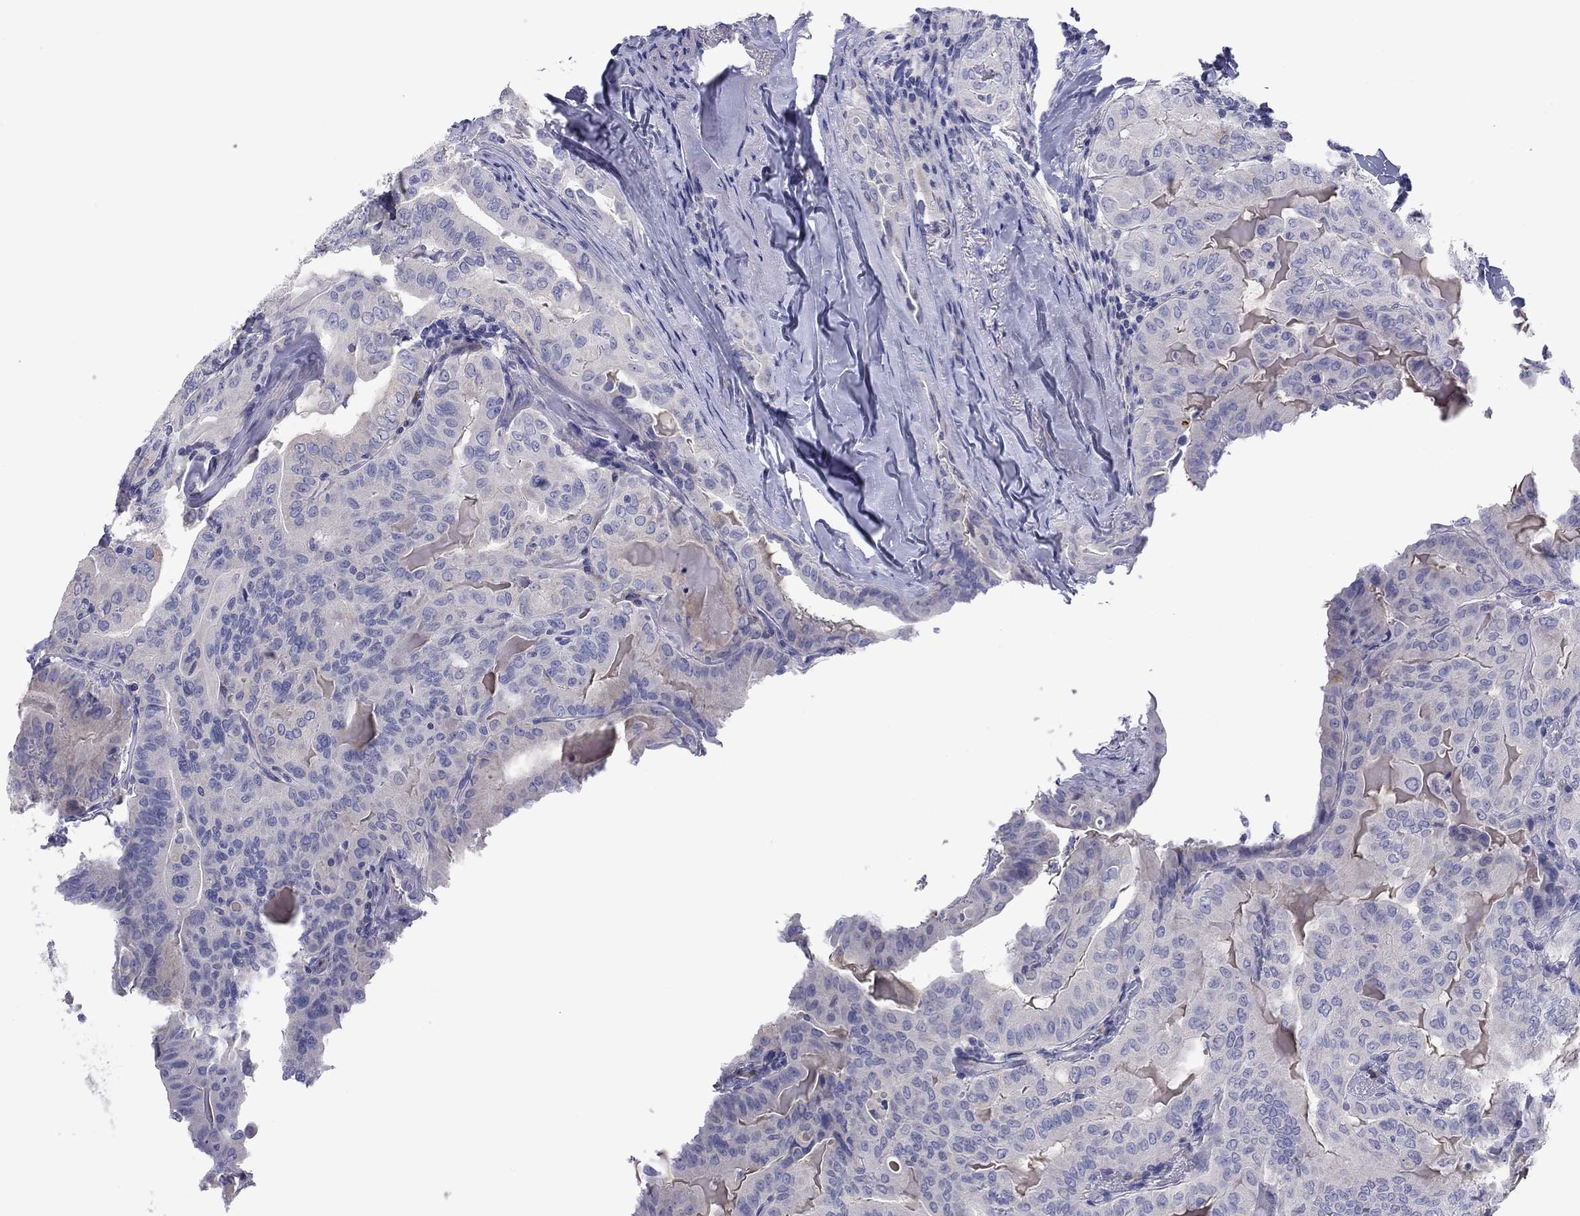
{"staining": {"intensity": "negative", "quantity": "none", "location": "none"}, "tissue": "thyroid cancer", "cell_type": "Tumor cells", "image_type": "cancer", "snomed": [{"axis": "morphology", "description": "Papillary adenocarcinoma, NOS"}, {"axis": "topography", "description": "Thyroid gland"}], "caption": "Human papillary adenocarcinoma (thyroid) stained for a protein using immunohistochemistry shows no staining in tumor cells.", "gene": "GRK7", "patient": {"sex": "female", "age": 68}}